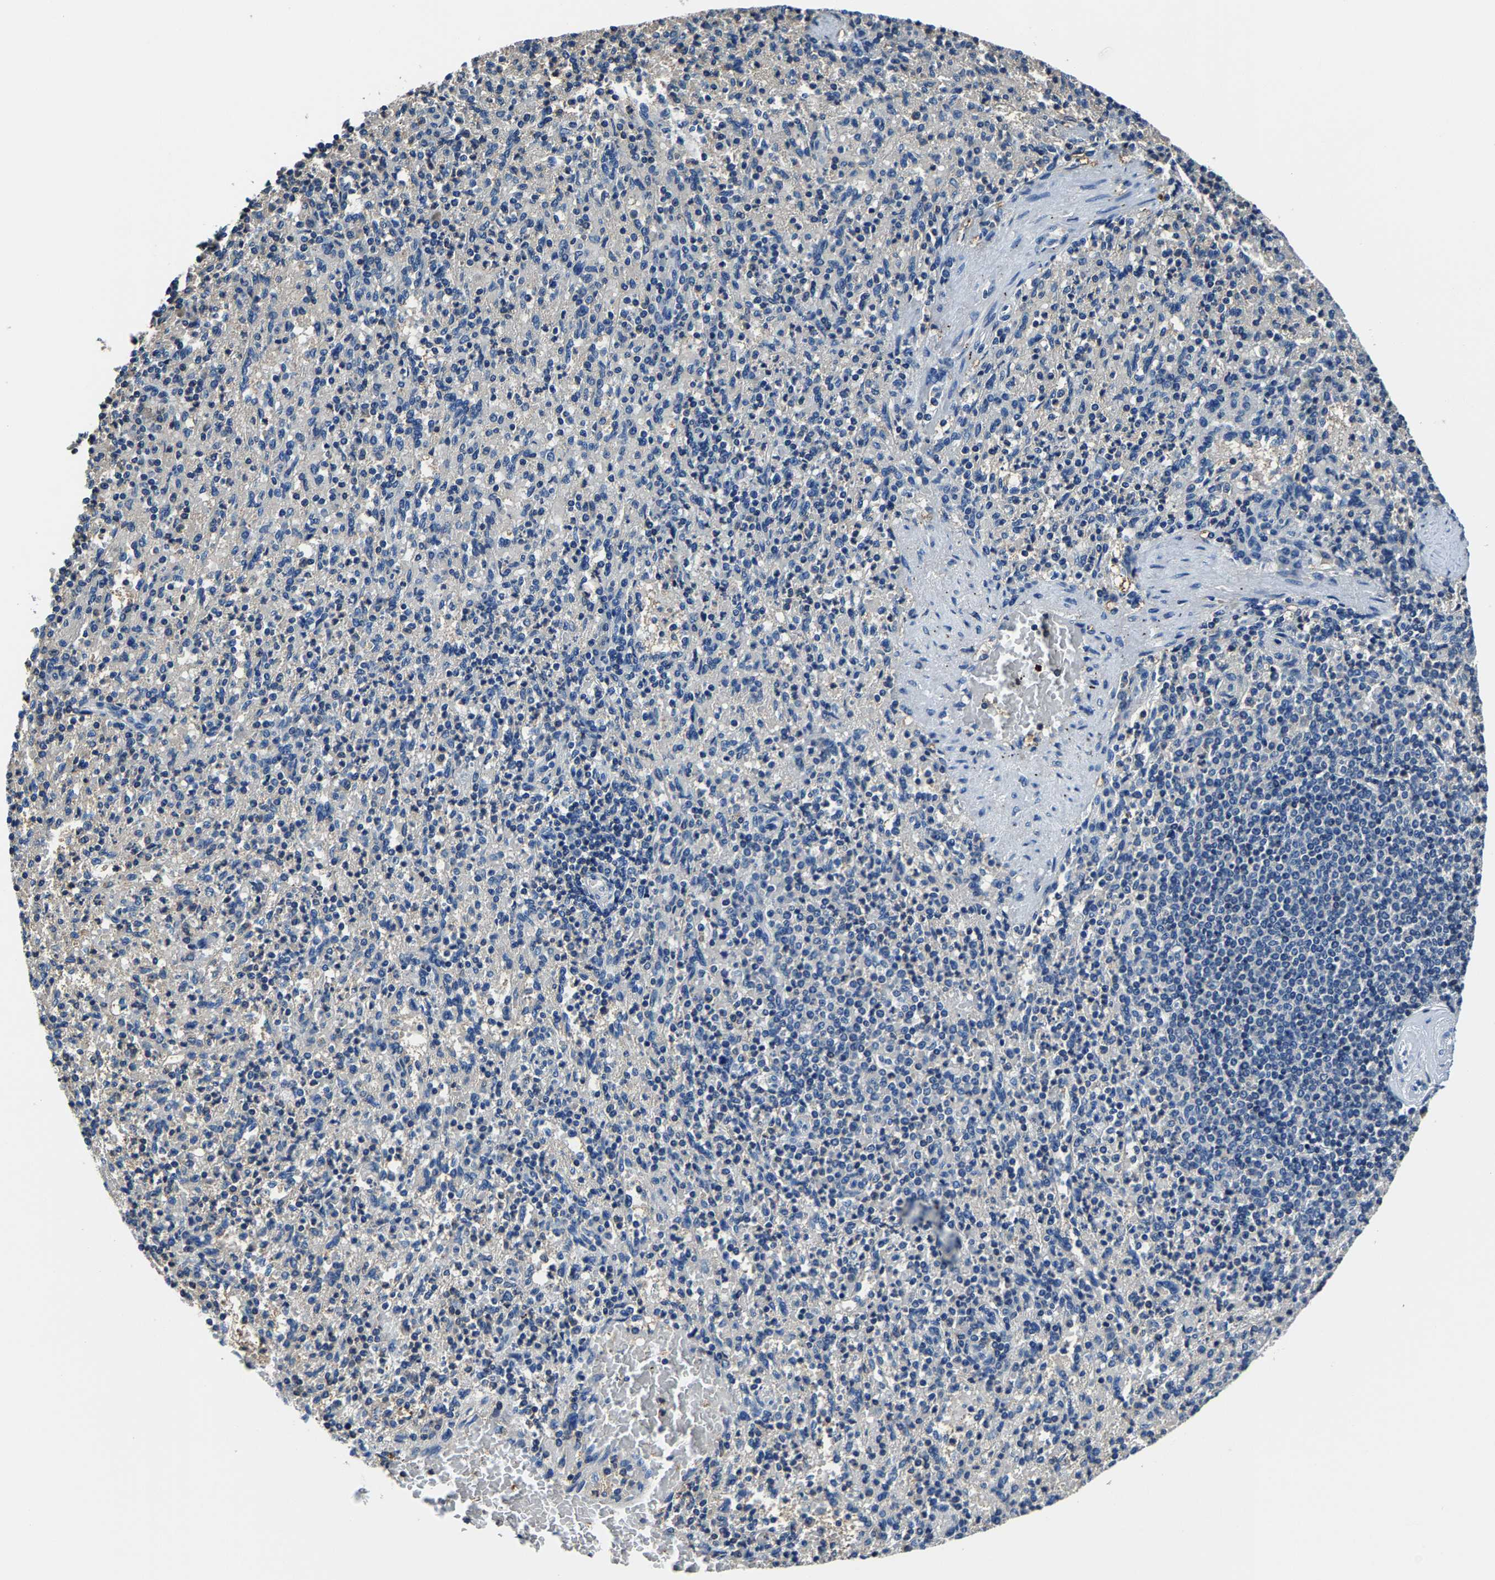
{"staining": {"intensity": "negative", "quantity": "none", "location": "none"}, "tissue": "spleen", "cell_type": "Cells in red pulp", "image_type": "normal", "snomed": [{"axis": "morphology", "description": "Normal tissue, NOS"}, {"axis": "topography", "description": "Spleen"}], "caption": "This histopathology image is of unremarkable spleen stained with immunohistochemistry to label a protein in brown with the nuclei are counter-stained blue. There is no positivity in cells in red pulp.", "gene": "ALDOB", "patient": {"sex": "female", "age": 74}}